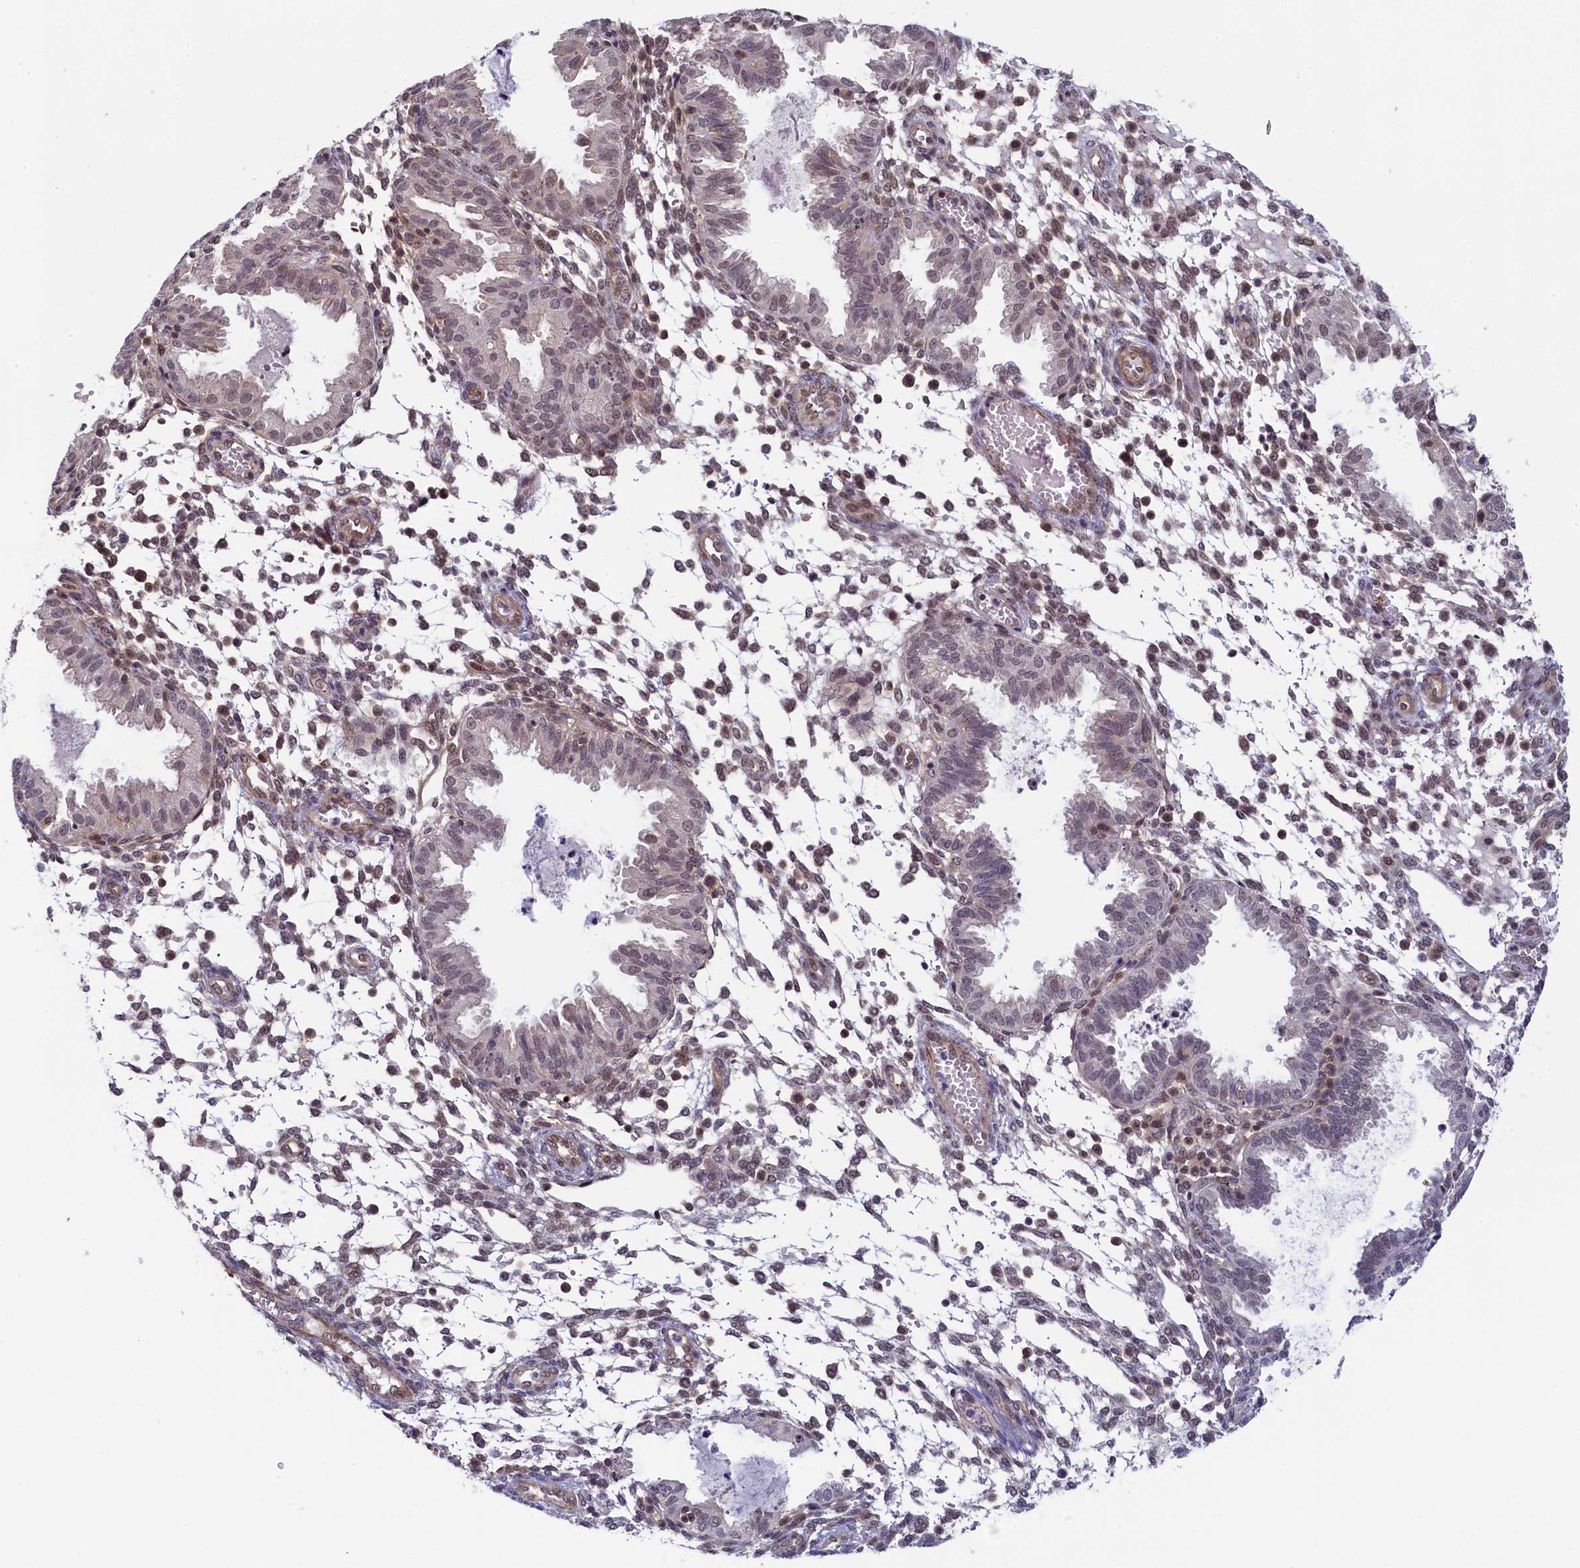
{"staining": {"intensity": "moderate", "quantity": "25%-75%", "location": "nuclear"}, "tissue": "endometrium", "cell_type": "Cells in endometrial stroma", "image_type": "normal", "snomed": [{"axis": "morphology", "description": "Normal tissue, NOS"}, {"axis": "topography", "description": "Endometrium"}], "caption": "Immunohistochemical staining of normal endometrium demonstrates 25%-75% levels of moderate nuclear protein positivity in approximately 25%-75% of cells in endometrial stroma. Immunohistochemistry (ihc) stains the protein in brown and the nuclei are stained blue.", "gene": "INTS14", "patient": {"sex": "female", "age": 33}}